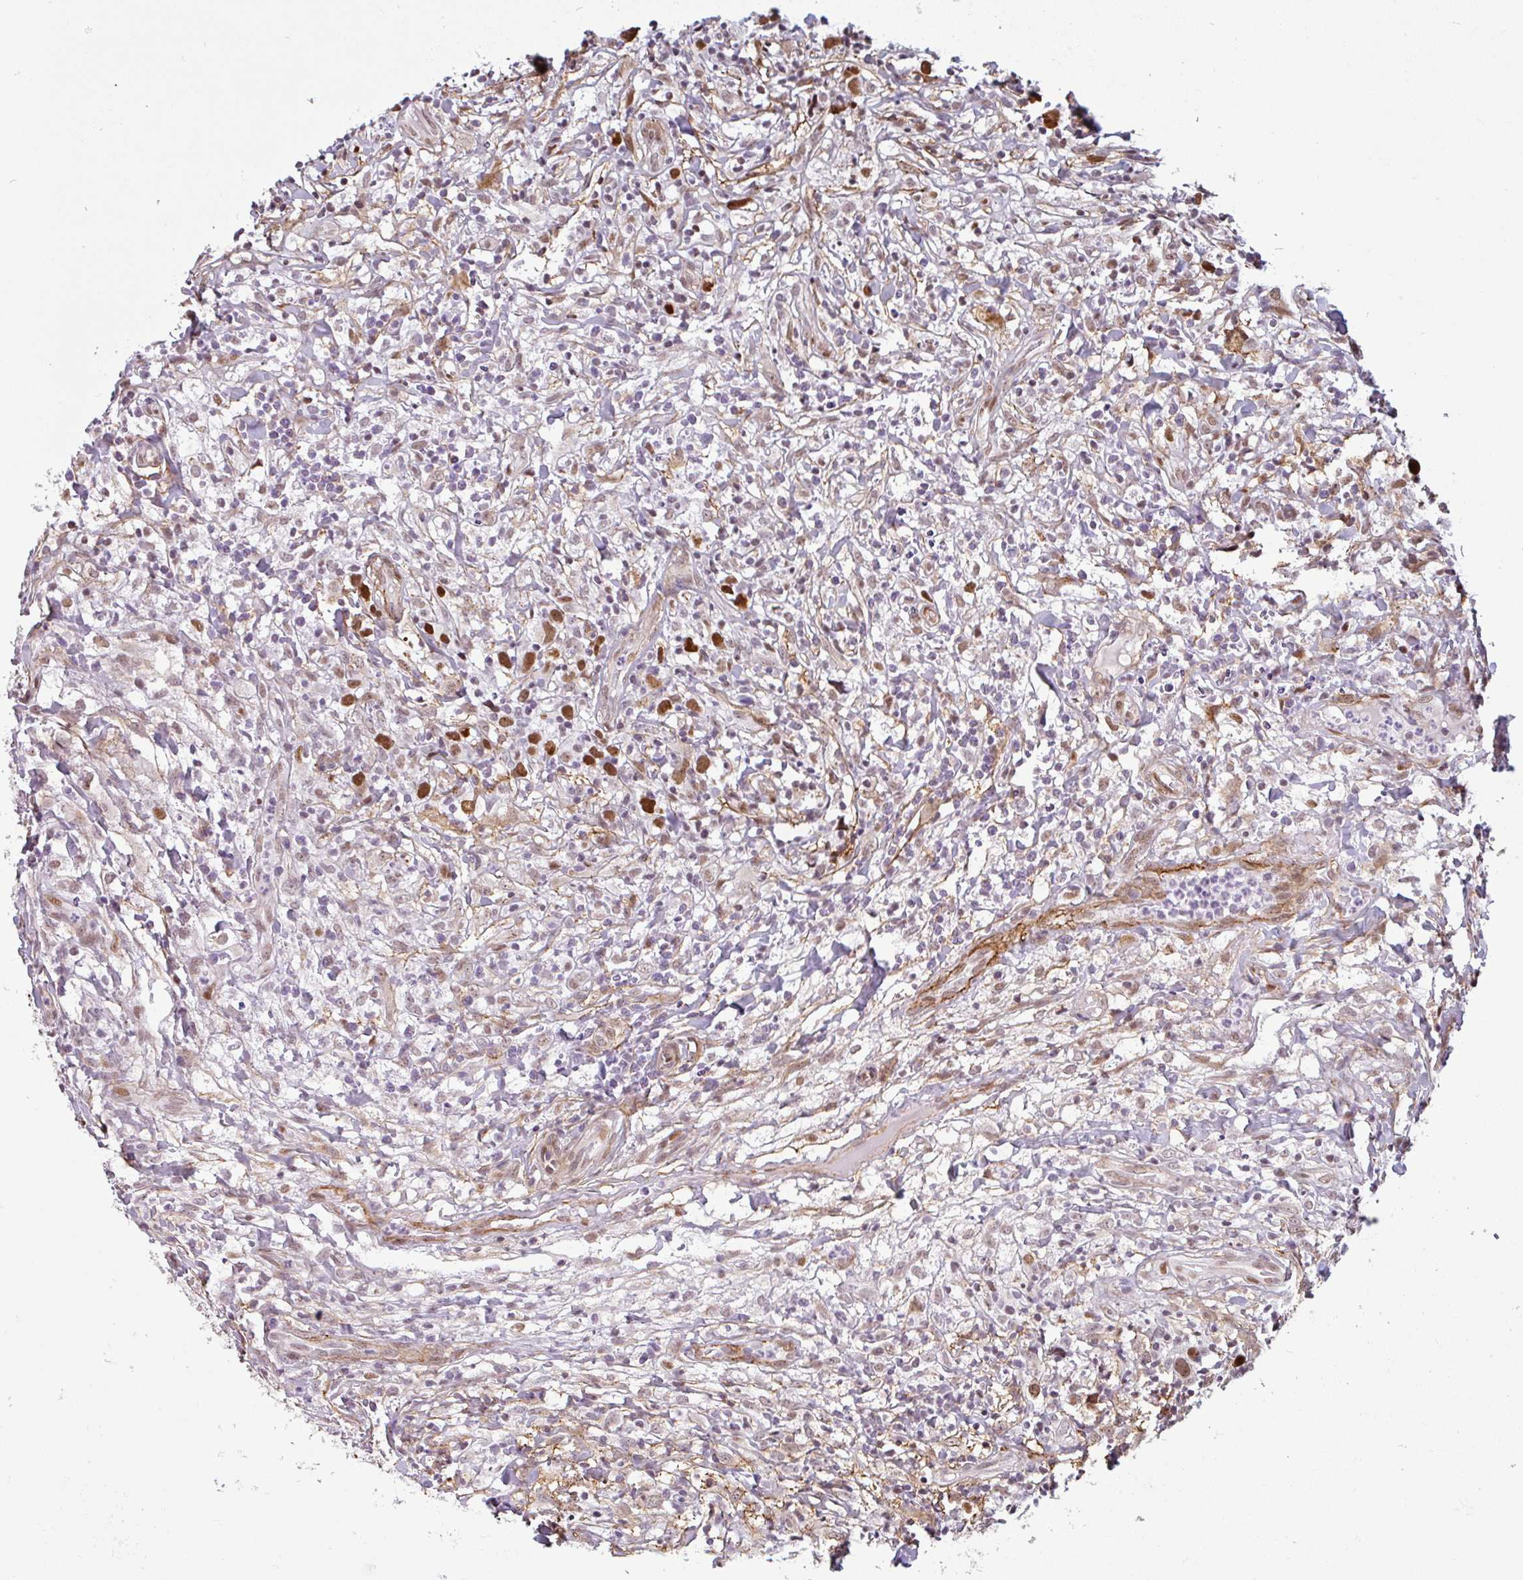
{"staining": {"intensity": "weak", "quantity": "25%-75%", "location": "nuclear"}, "tissue": "lymphoma", "cell_type": "Tumor cells", "image_type": "cancer", "snomed": [{"axis": "morphology", "description": "Hodgkin's disease, NOS"}, {"axis": "topography", "description": "No Tissue"}], "caption": "Hodgkin's disease tissue displays weak nuclear staining in about 25%-75% of tumor cells, visualized by immunohistochemistry.", "gene": "TMEM119", "patient": {"sex": "female", "age": 21}}